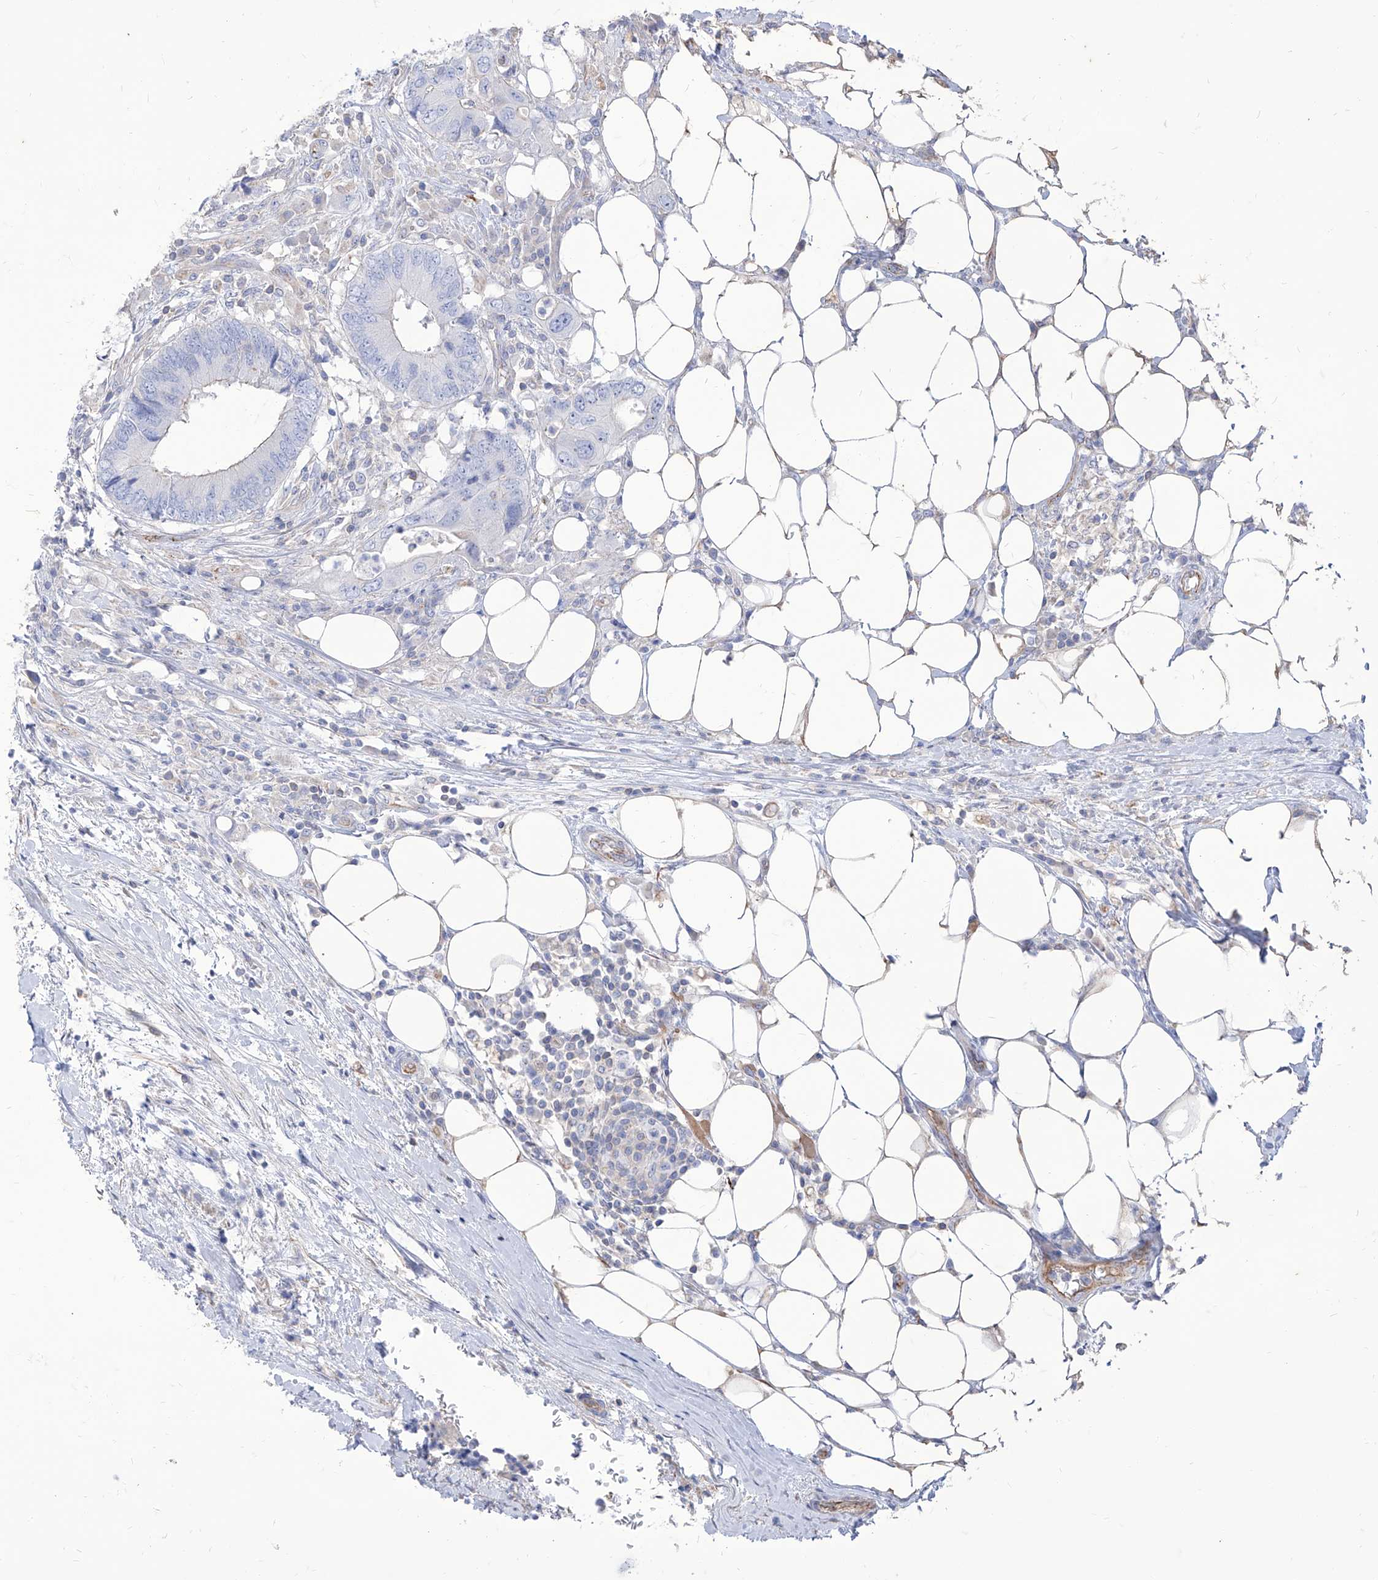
{"staining": {"intensity": "negative", "quantity": "none", "location": "none"}, "tissue": "colorectal cancer", "cell_type": "Tumor cells", "image_type": "cancer", "snomed": [{"axis": "morphology", "description": "Adenocarcinoma, NOS"}, {"axis": "topography", "description": "Colon"}], "caption": "Protein analysis of colorectal cancer (adenocarcinoma) exhibits no significant positivity in tumor cells.", "gene": "C1orf74", "patient": {"sex": "male", "age": 71}}